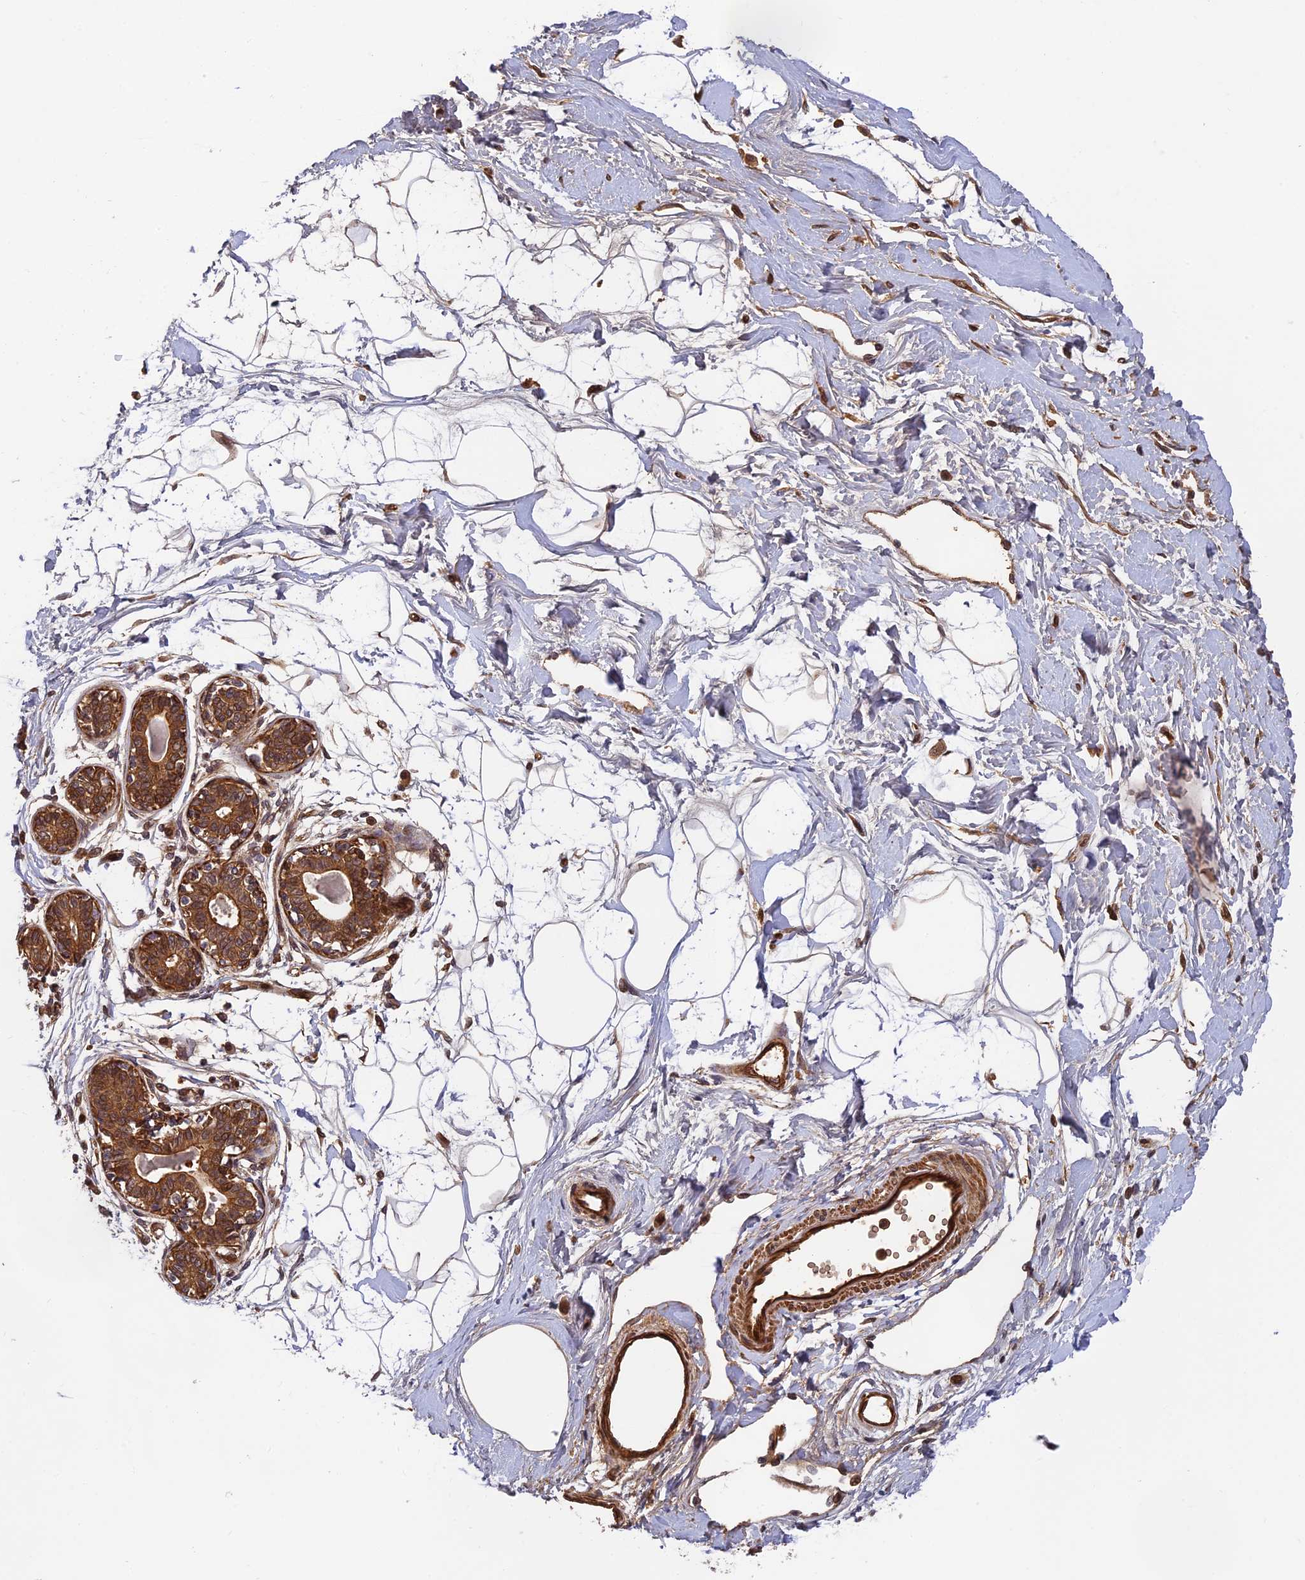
{"staining": {"intensity": "negative", "quantity": "none", "location": "none"}, "tissue": "breast", "cell_type": "Adipocytes", "image_type": "normal", "snomed": [{"axis": "morphology", "description": "Normal tissue, NOS"}, {"axis": "topography", "description": "Breast"}], "caption": "Immunohistochemistry of benign breast displays no expression in adipocytes.", "gene": "OSBPL1A", "patient": {"sex": "female", "age": 45}}